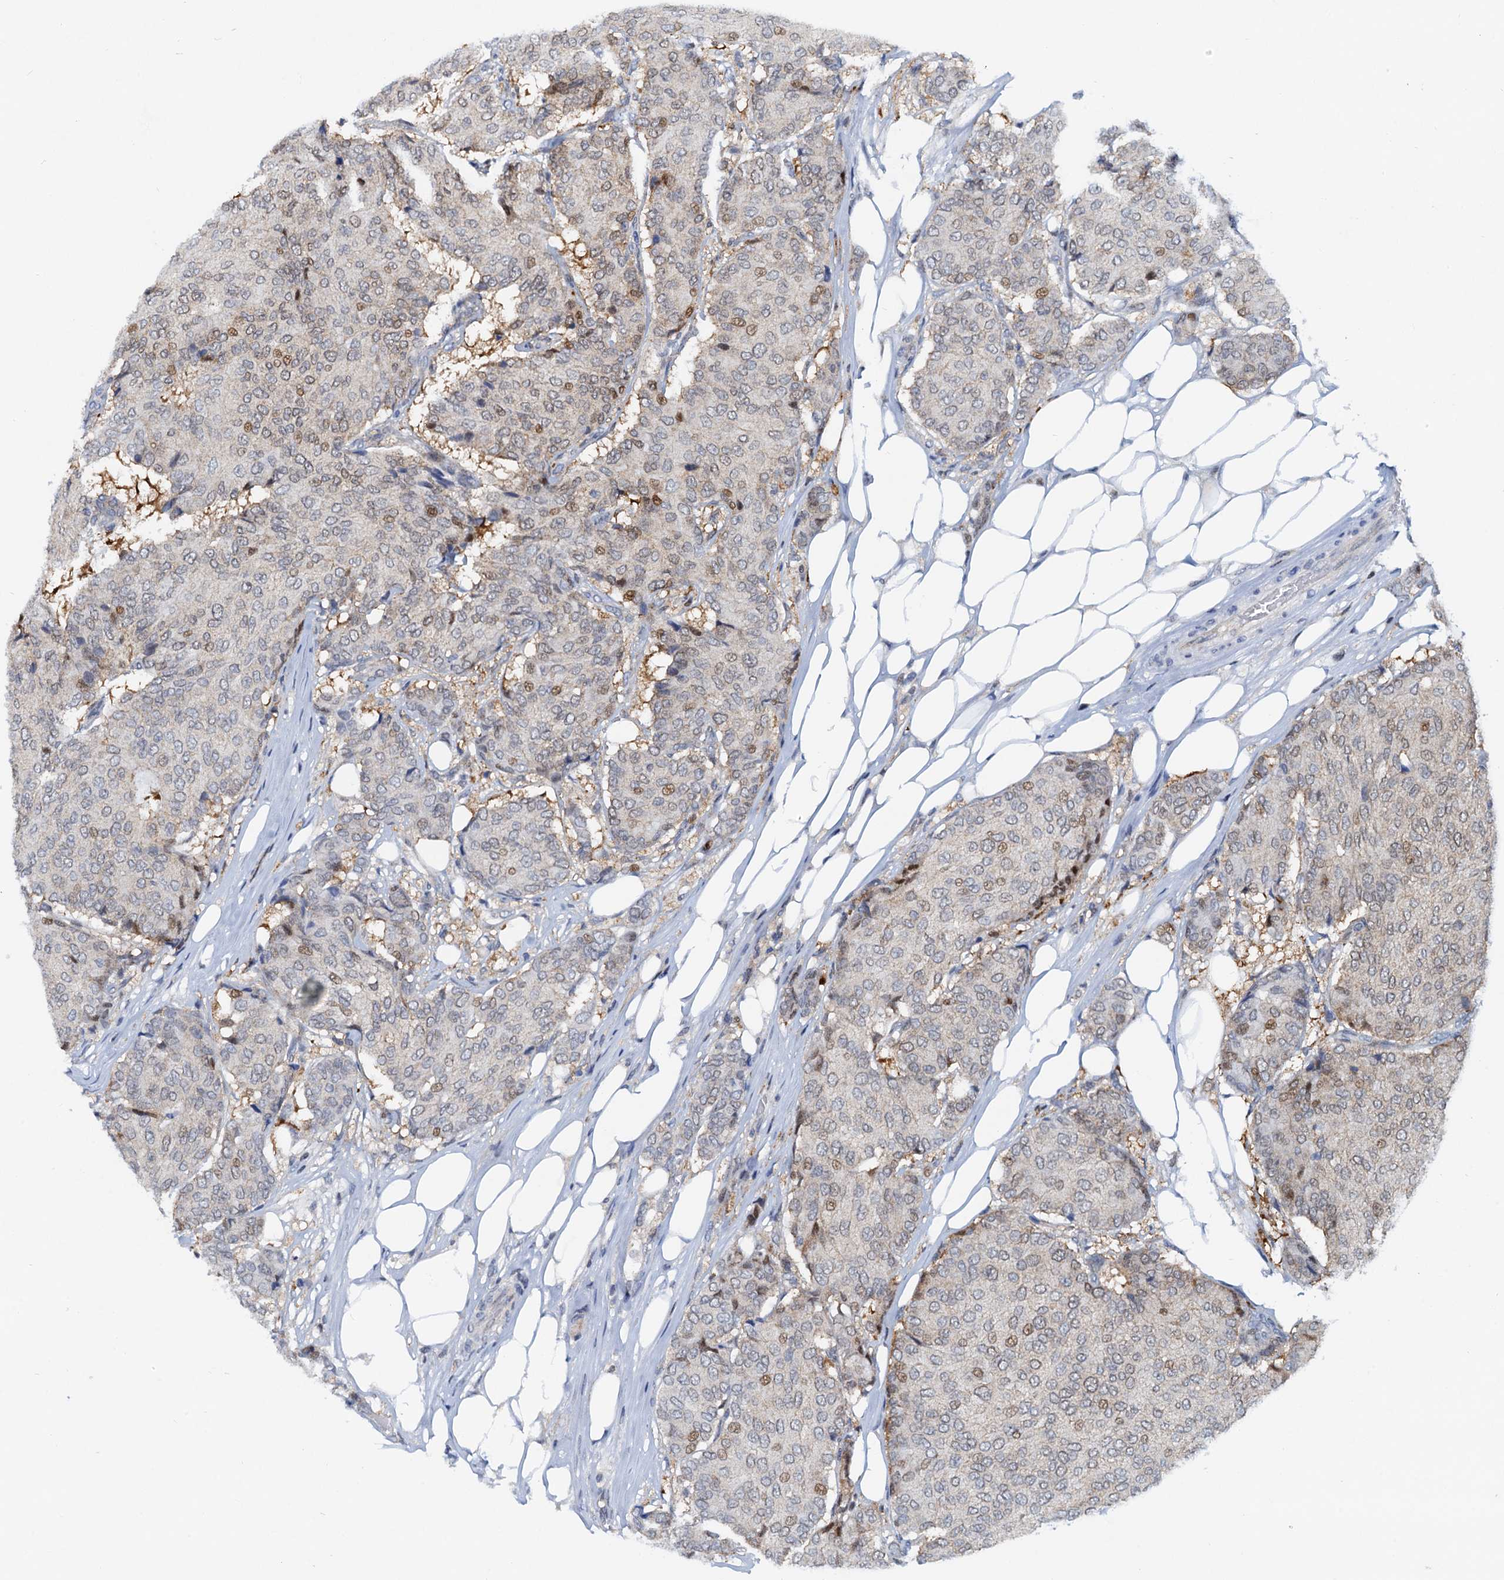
{"staining": {"intensity": "moderate", "quantity": "<25%", "location": "nuclear"}, "tissue": "breast cancer", "cell_type": "Tumor cells", "image_type": "cancer", "snomed": [{"axis": "morphology", "description": "Duct carcinoma"}, {"axis": "topography", "description": "Breast"}], "caption": "DAB (3,3'-diaminobenzidine) immunohistochemical staining of breast cancer (invasive ductal carcinoma) exhibits moderate nuclear protein positivity in about <25% of tumor cells.", "gene": "PTGES3", "patient": {"sex": "female", "age": 75}}